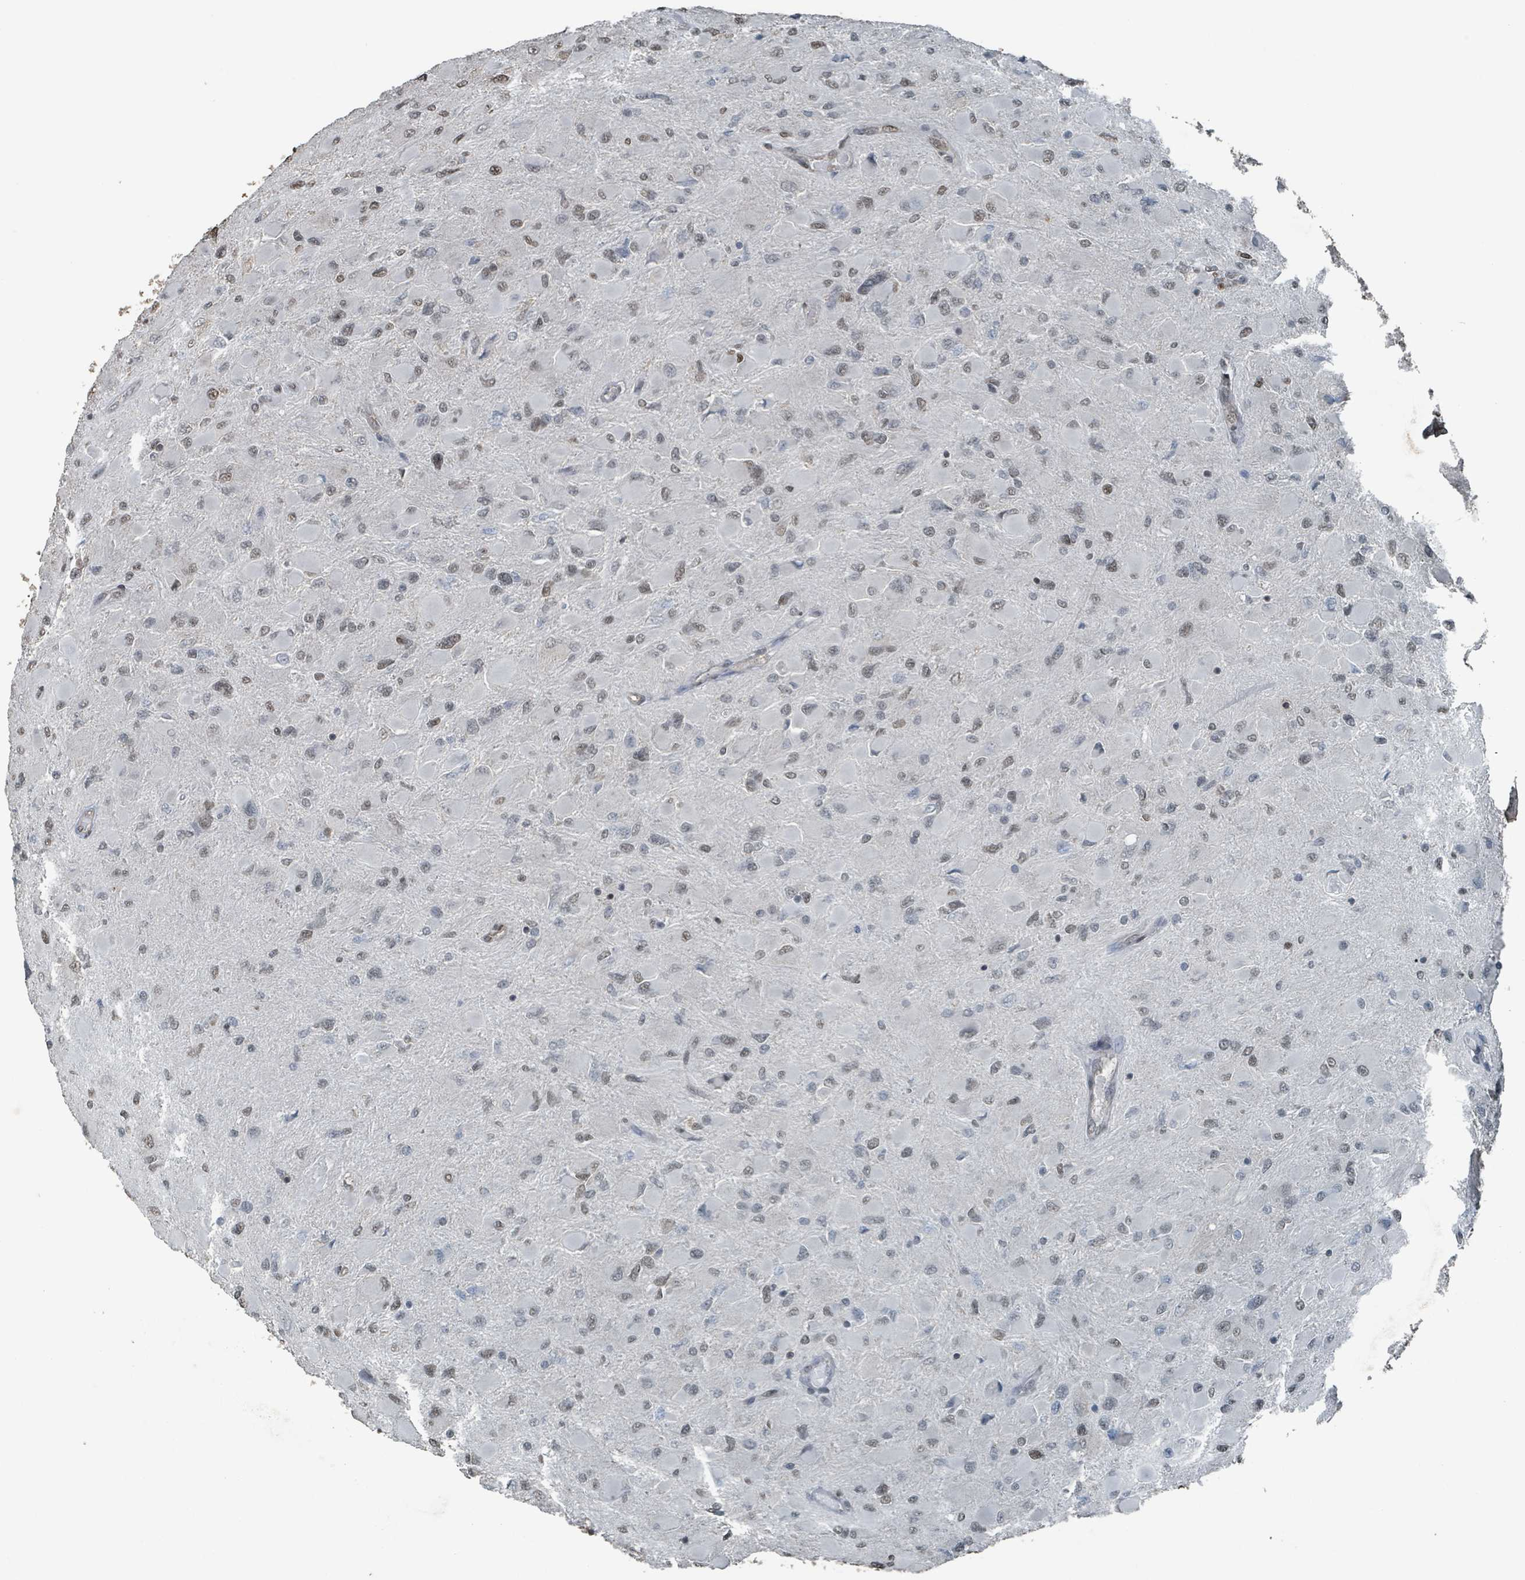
{"staining": {"intensity": "weak", "quantity": "25%-75%", "location": "nuclear"}, "tissue": "glioma", "cell_type": "Tumor cells", "image_type": "cancer", "snomed": [{"axis": "morphology", "description": "Glioma, malignant, High grade"}, {"axis": "topography", "description": "Cerebral cortex"}], "caption": "Glioma stained with a protein marker reveals weak staining in tumor cells.", "gene": "PHIP", "patient": {"sex": "female", "age": 36}}